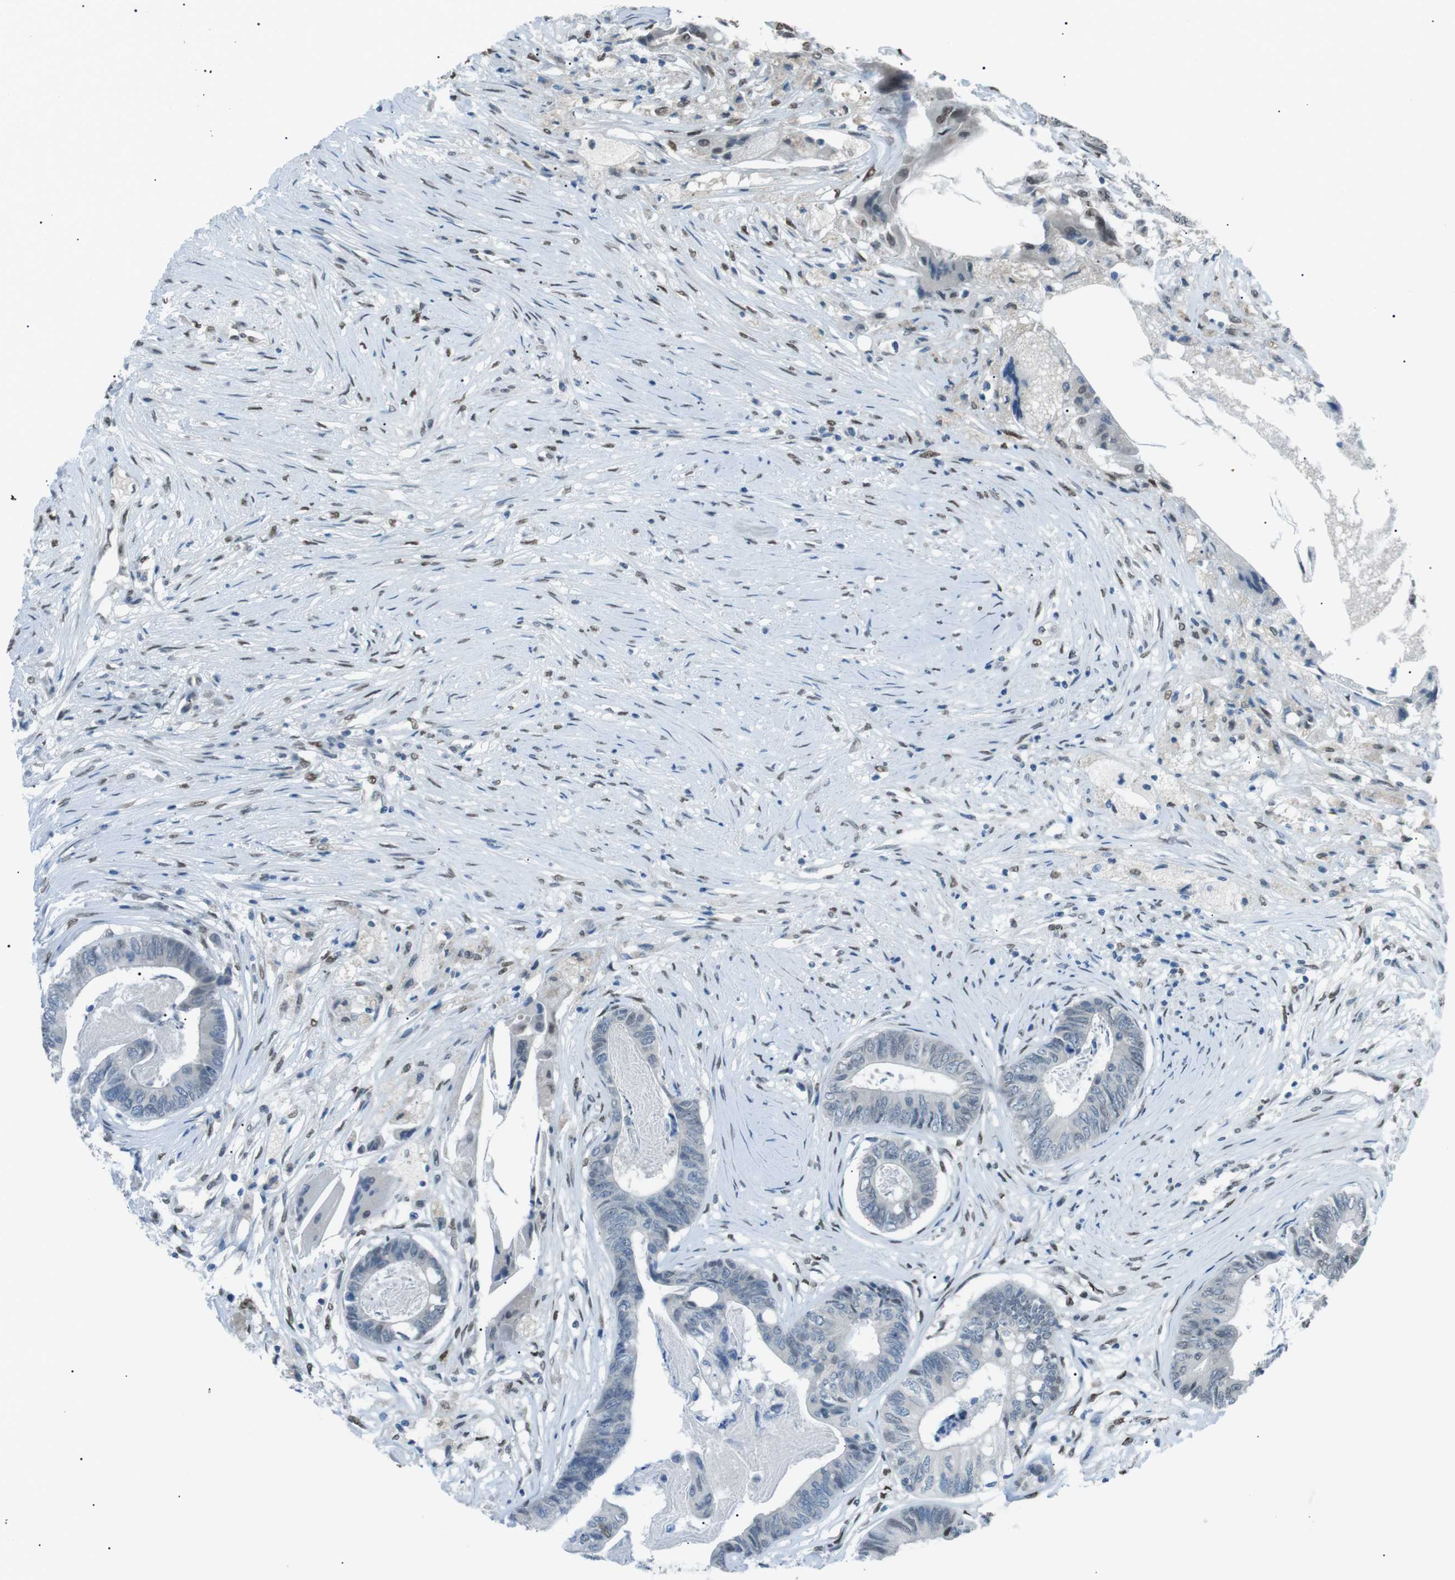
{"staining": {"intensity": "weak", "quantity": "<25%", "location": "nuclear"}, "tissue": "colorectal cancer", "cell_type": "Tumor cells", "image_type": "cancer", "snomed": [{"axis": "morphology", "description": "Adenocarcinoma, NOS"}, {"axis": "topography", "description": "Rectum"}], "caption": "Colorectal cancer (adenocarcinoma) was stained to show a protein in brown. There is no significant positivity in tumor cells.", "gene": "SRPK2", "patient": {"sex": "male", "age": 63}}